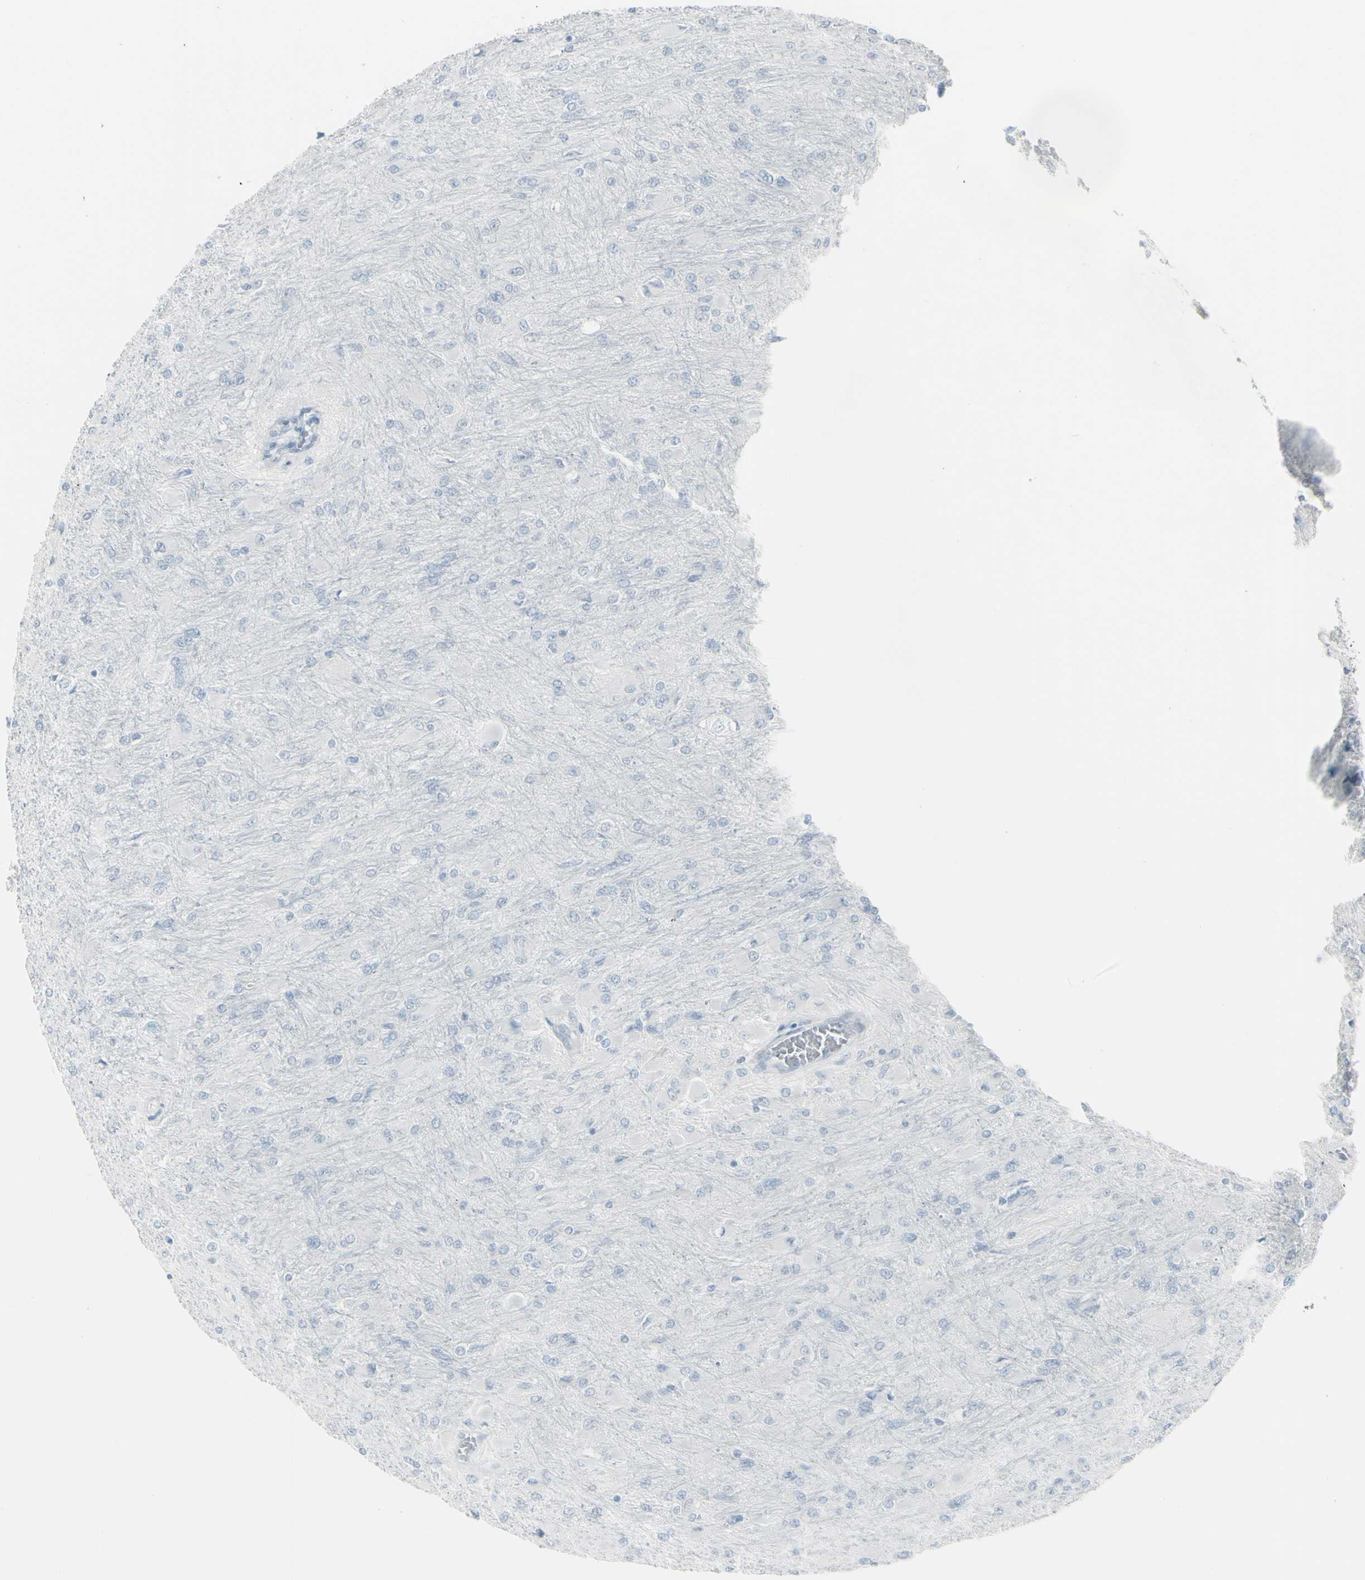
{"staining": {"intensity": "negative", "quantity": "none", "location": "none"}, "tissue": "glioma", "cell_type": "Tumor cells", "image_type": "cancer", "snomed": [{"axis": "morphology", "description": "Glioma, malignant, High grade"}, {"axis": "topography", "description": "Cerebral cortex"}], "caption": "Protein analysis of malignant high-grade glioma shows no significant expression in tumor cells. (DAB (3,3'-diaminobenzidine) IHC, high magnification).", "gene": "YBX2", "patient": {"sex": "female", "age": 36}}